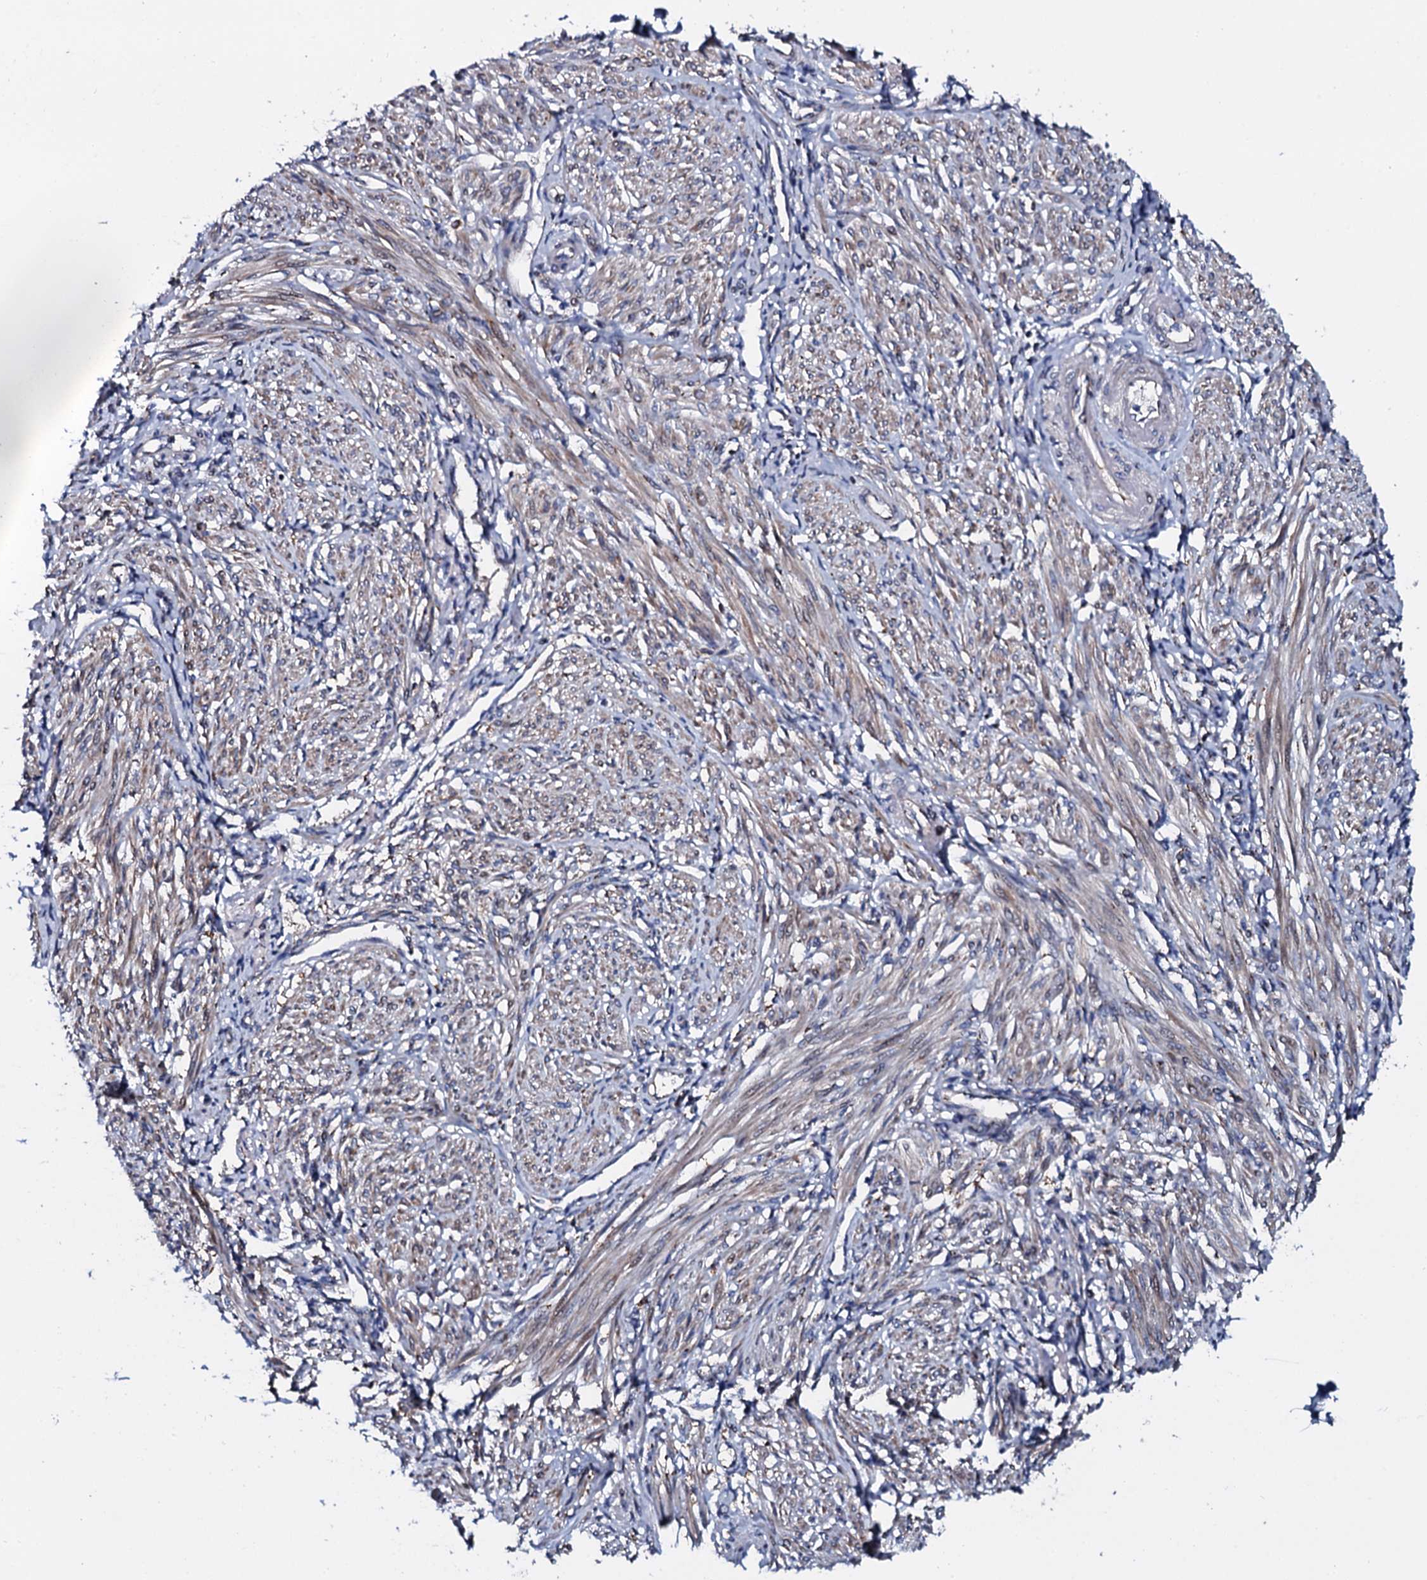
{"staining": {"intensity": "weak", "quantity": "25%-75%", "location": "cytoplasmic/membranous"}, "tissue": "smooth muscle", "cell_type": "Smooth muscle cells", "image_type": "normal", "snomed": [{"axis": "morphology", "description": "Normal tissue, NOS"}, {"axis": "topography", "description": "Smooth muscle"}], "caption": "High-magnification brightfield microscopy of unremarkable smooth muscle stained with DAB (brown) and counterstained with hematoxylin (blue). smooth muscle cells exhibit weak cytoplasmic/membranous staining is appreciated in about25%-75% of cells.", "gene": "PLET1", "patient": {"sex": "female", "age": 39}}